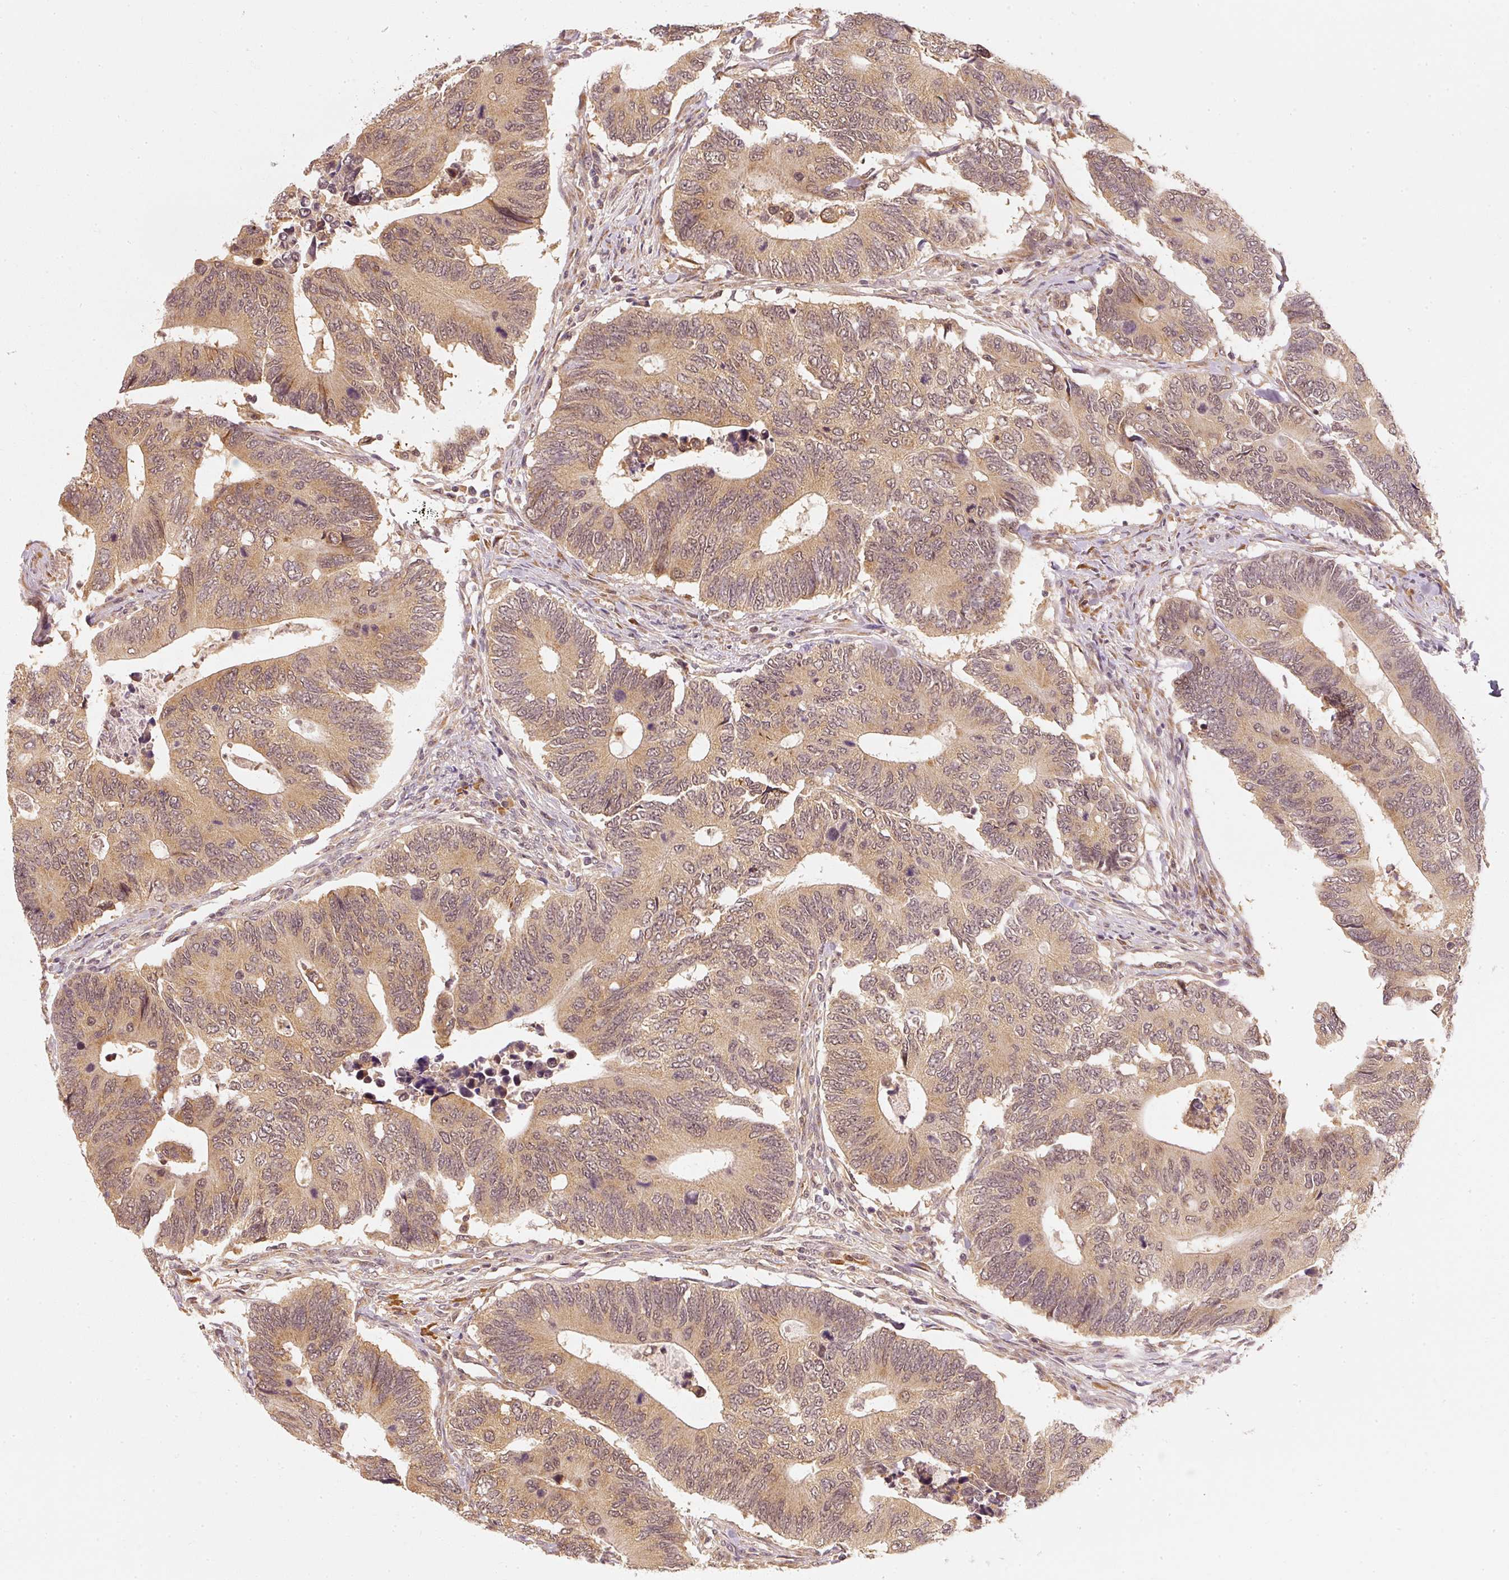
{"staining": {"intensity": "moderate", "quantity": ">75%", "location": "cytoplasmic/membranous"}, "tissue": "colorectal cancer", "cell_type": "Tumor cells", "image_type": "cancer", "snomed": [{"axis": "morphology", "description": "Adenocarcinoma, NOS"}, {"axis": "topography", "description": "Colon"}], "caption": "Immunohistochemistry (IHC) image of neoplastic tissue: human colorectal cancer stained using immunohistochemistry shows medium levels of moderate protein expression localized specifically in the cytoplasmic/membranous of tumor cells, appearing as a cytoplasmic/membranous brown color.", "gene": "EEF1A2", "patient": {"sex": "male", "age": 87}}